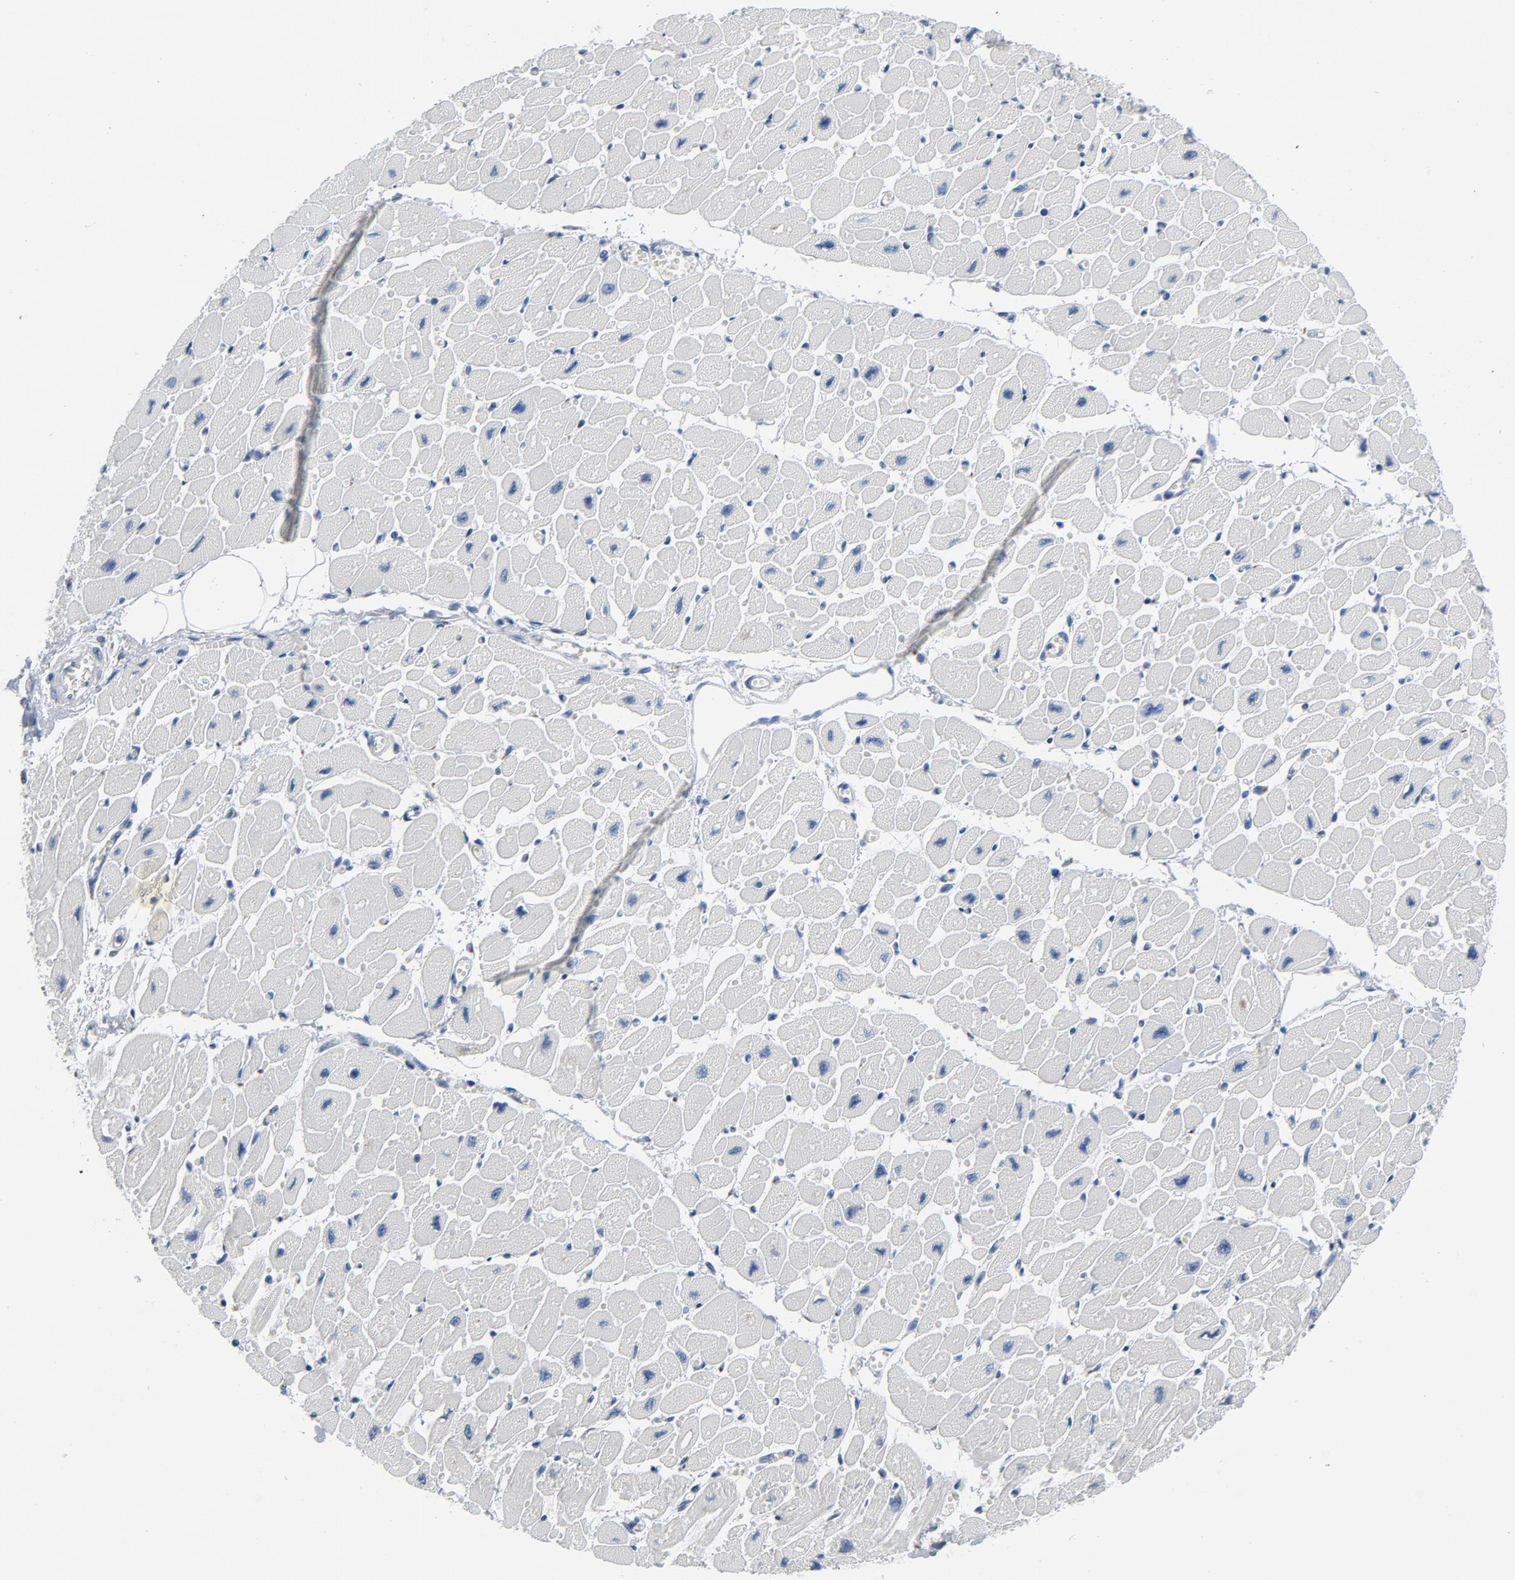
{"staining": {"intensity": "negative", "quantity": "none", "location": "none"}, "tissue": "heart muscle", "cell_type": "Cardiomyocytes", "image_type": "normal", "snomed": [{"axis": "morphology", "description": "Normal tissue, NOS"}, {"axis": "topography", "description": "Heart"}], "caption": "This is an IHC photomicrograph of normal heart muscle. There is no staining in cardiomyocytes.", "gene": "YIPF6", "patient": {"sex": "female", "age": 54}}